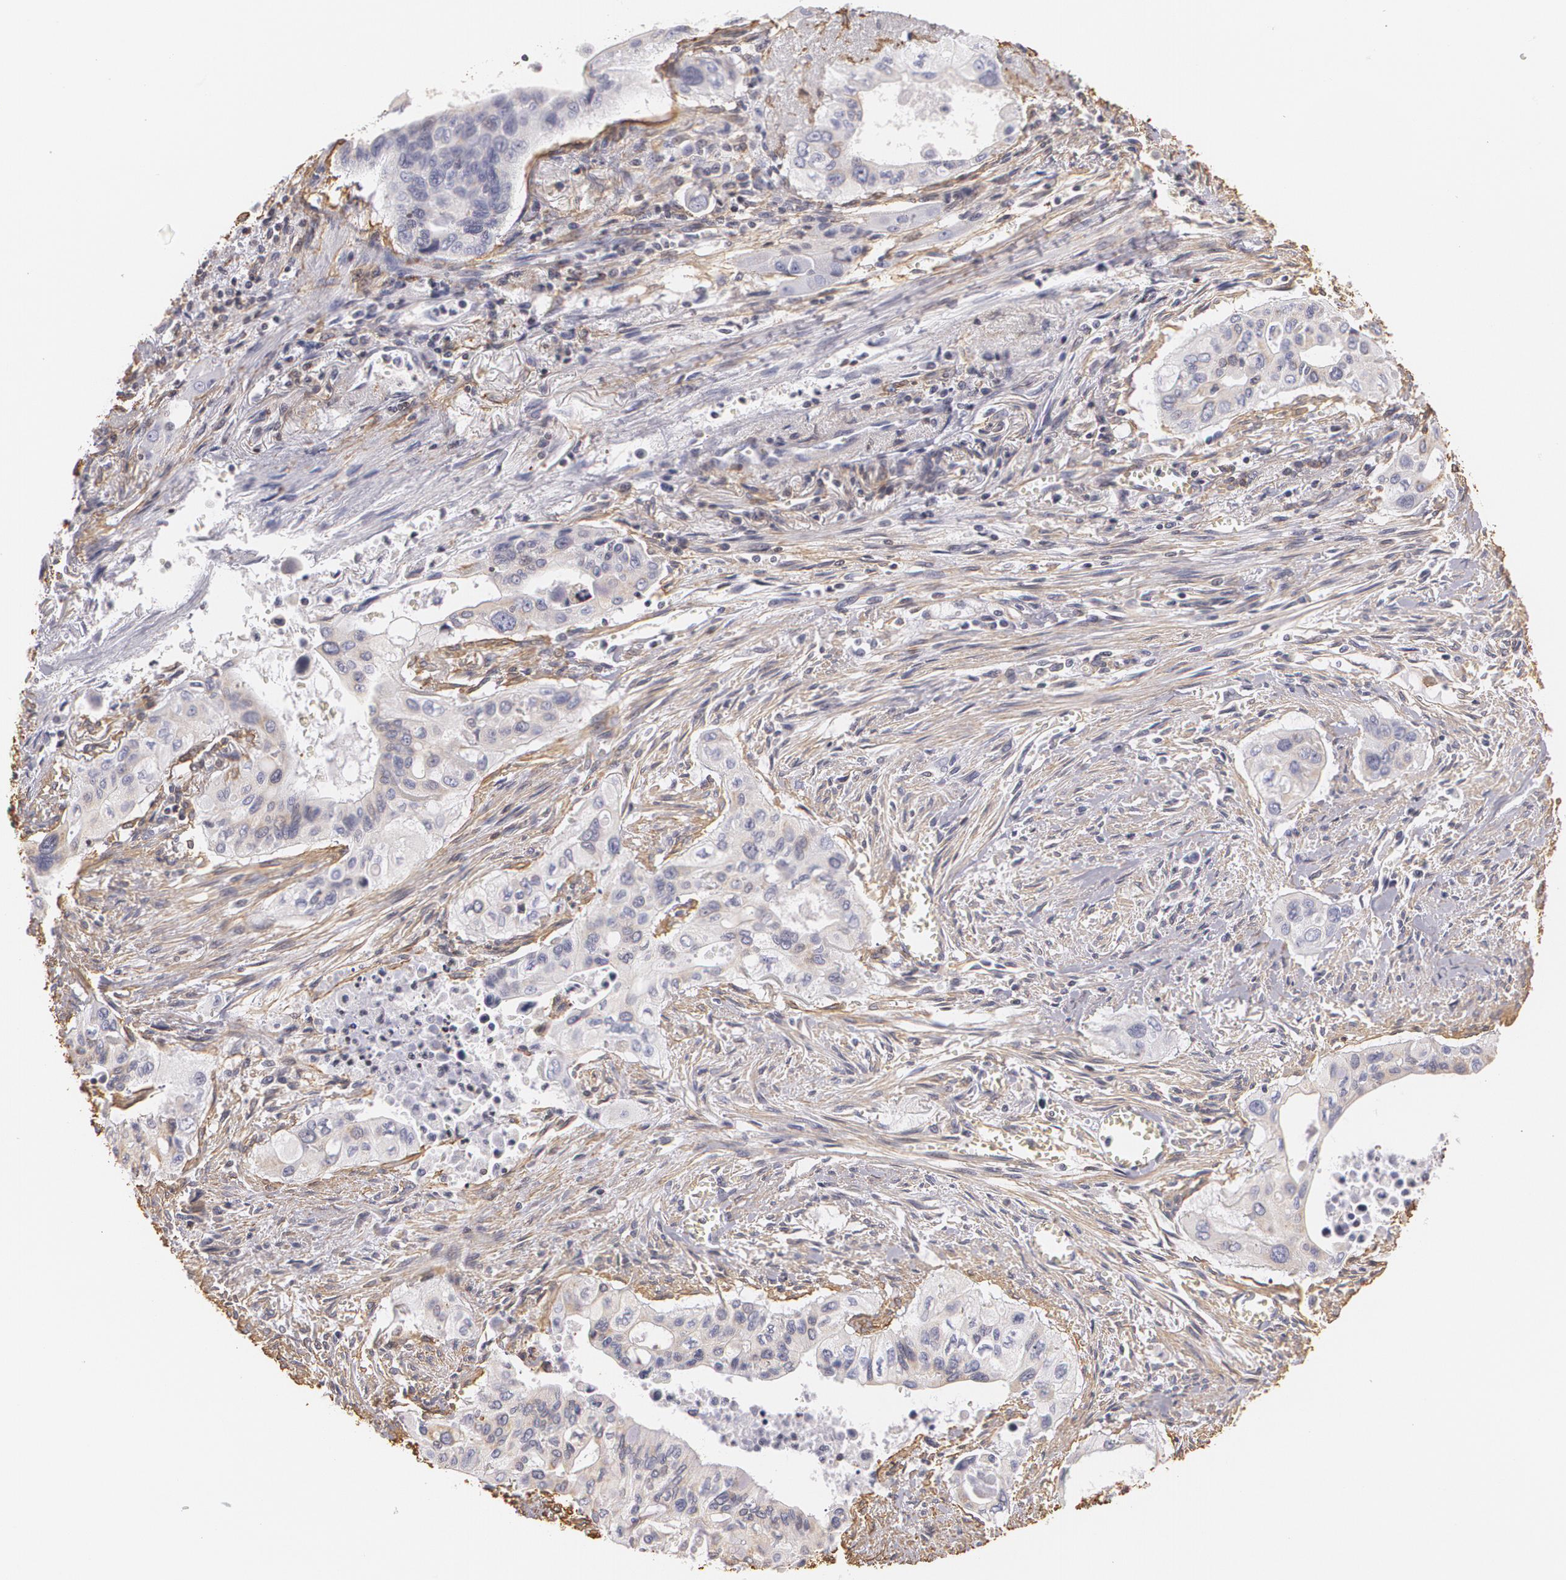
{"staining": {"intensity": "weak", "quantity": "<25%", "location": "cytoplasmic/membranous"}, "tissue": "pancreatic cancer", "cell_type": "Tumor cells", "image_type": "cancer", "snomed": [{"axis": "morphology", "description": "Adenocarcinoma, NOS"}, {"axis": "topography", "description": "Pancreas"}], "caption": "Immunohistochemistry of pancreatic cancer (adenocarcinoma) displays no staining in tumor cells. (DAB (3,3'-diaminobenzidine) IHC visualized using brightfield microscopy, high magnification).", "gene": "VAMP1", "patient": {"sex": "male", "age": 77}}